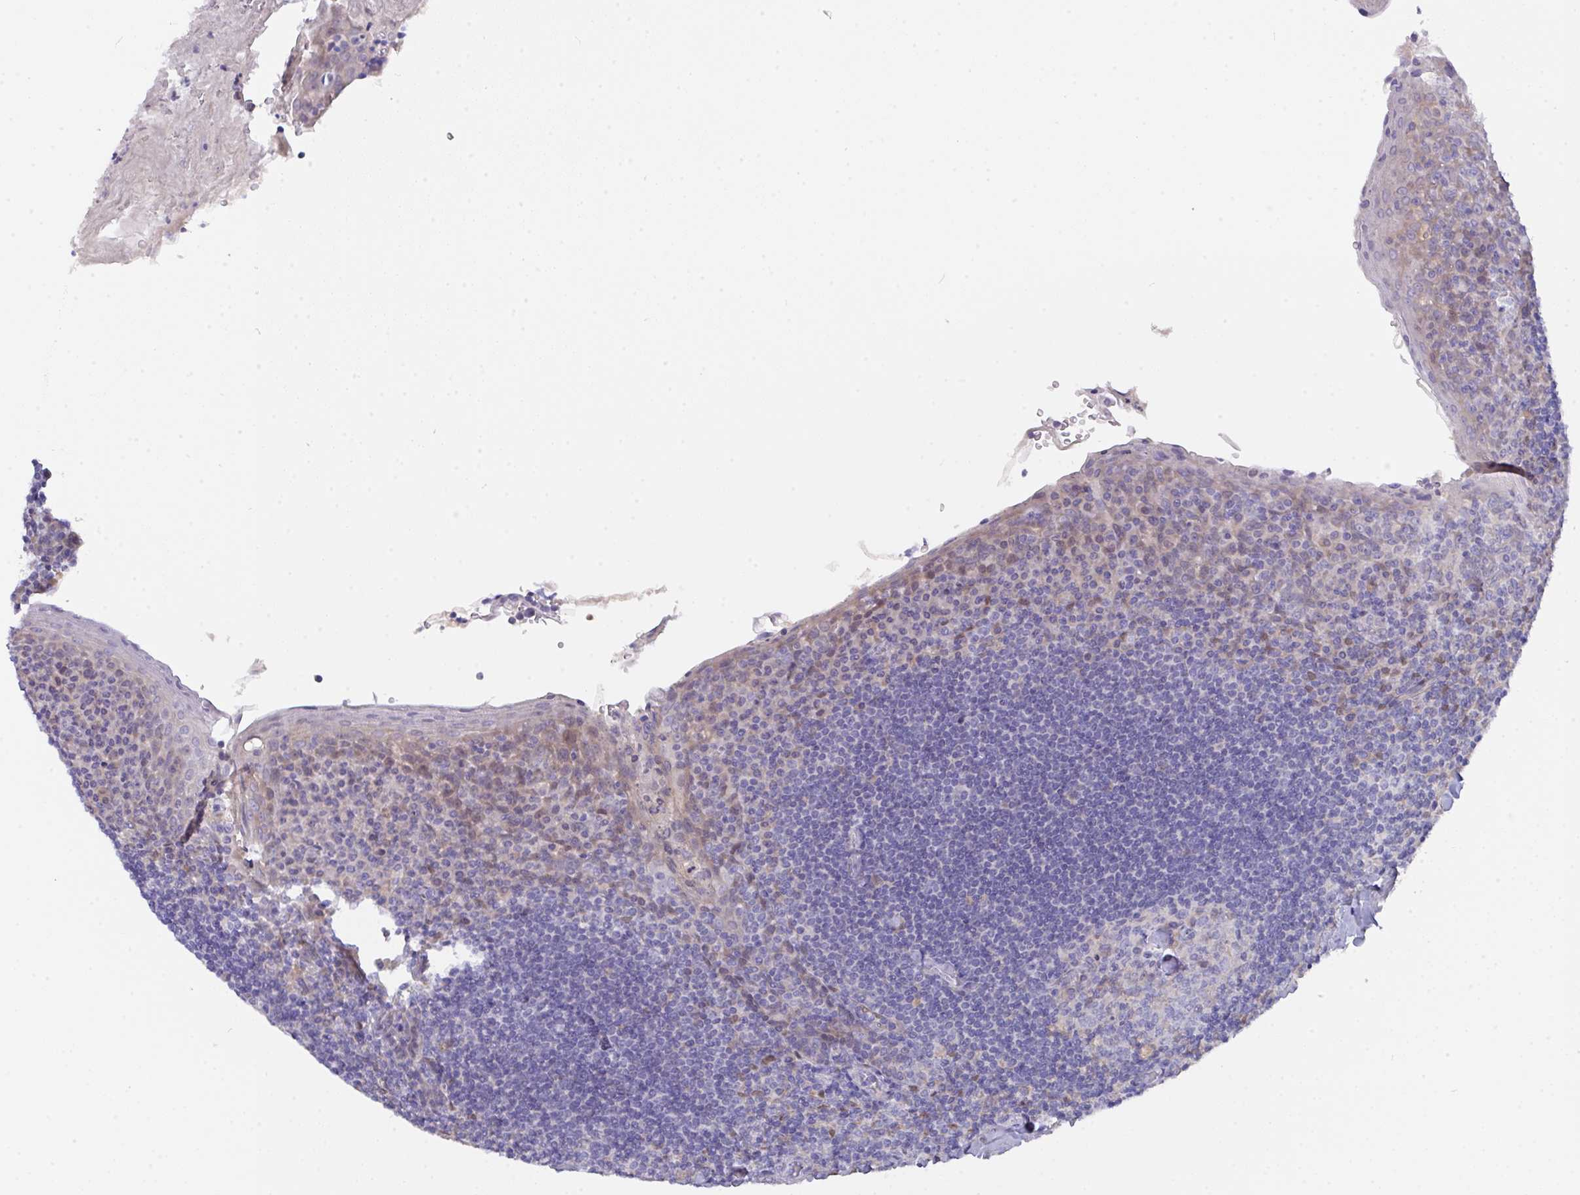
{"staining": {"intensity": "negative", "quantity": "none", "location": "none"}, "tissue": "tonsil", "cell_type": "Germinal center cells", "image_type": "normal", "snomed": [{"axis": "morphology", "description": "Normal tissue, NOS"}, {"axis": "topography", "description": "Tonsil"}], "caption": "Germinal center cells are negative for brown protein staining in benign tonsil. (IHC, brightfield microscopy, high magnification).", "gene": "L3HYPDH", "patient": {"sex": "male", "age": 27}}